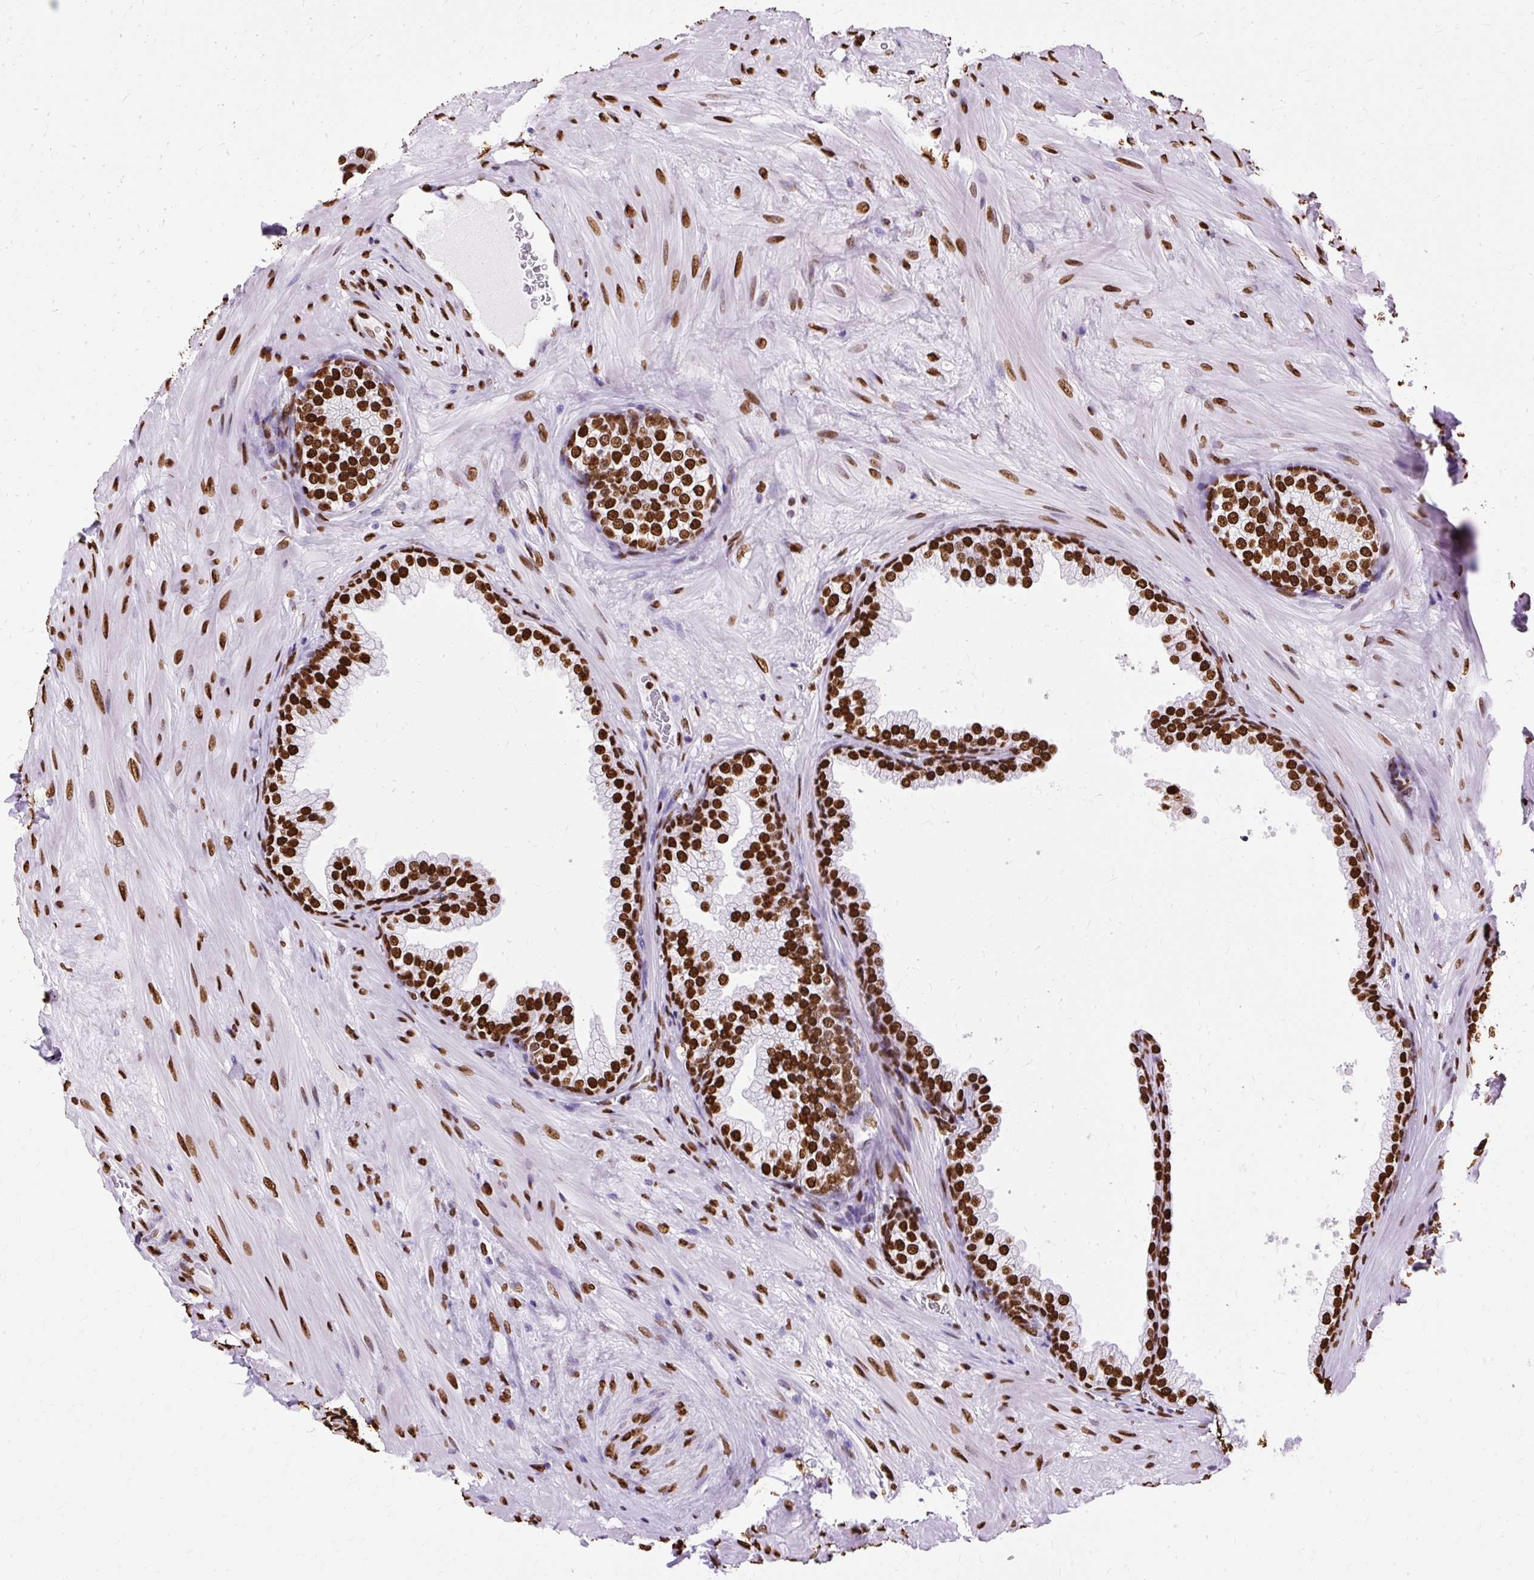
{"staining": {"intensity": "strong", "quantity": ">75%", "location": "nuclear"}, "tissue": "prostate", "cell_type": "Glandular cells", "image_type": "normal", "snomed": [{"axis": "morphology", "description": "Normal tissue, NOS"}, {"axis": "topography", "description": "Prostate"}], "caption": "Unremarkable prostate demonstrates strong nuclear staining in about >75% of glandular cells The staining is performed using DAB (3,3'-diaminobenzidine) brown chromogen to label protein expression. The nuclei are counter-stained blue using hematoxylin..", "gene": "TMEM184C", "patient": {"sex": "male", "age": 37}}